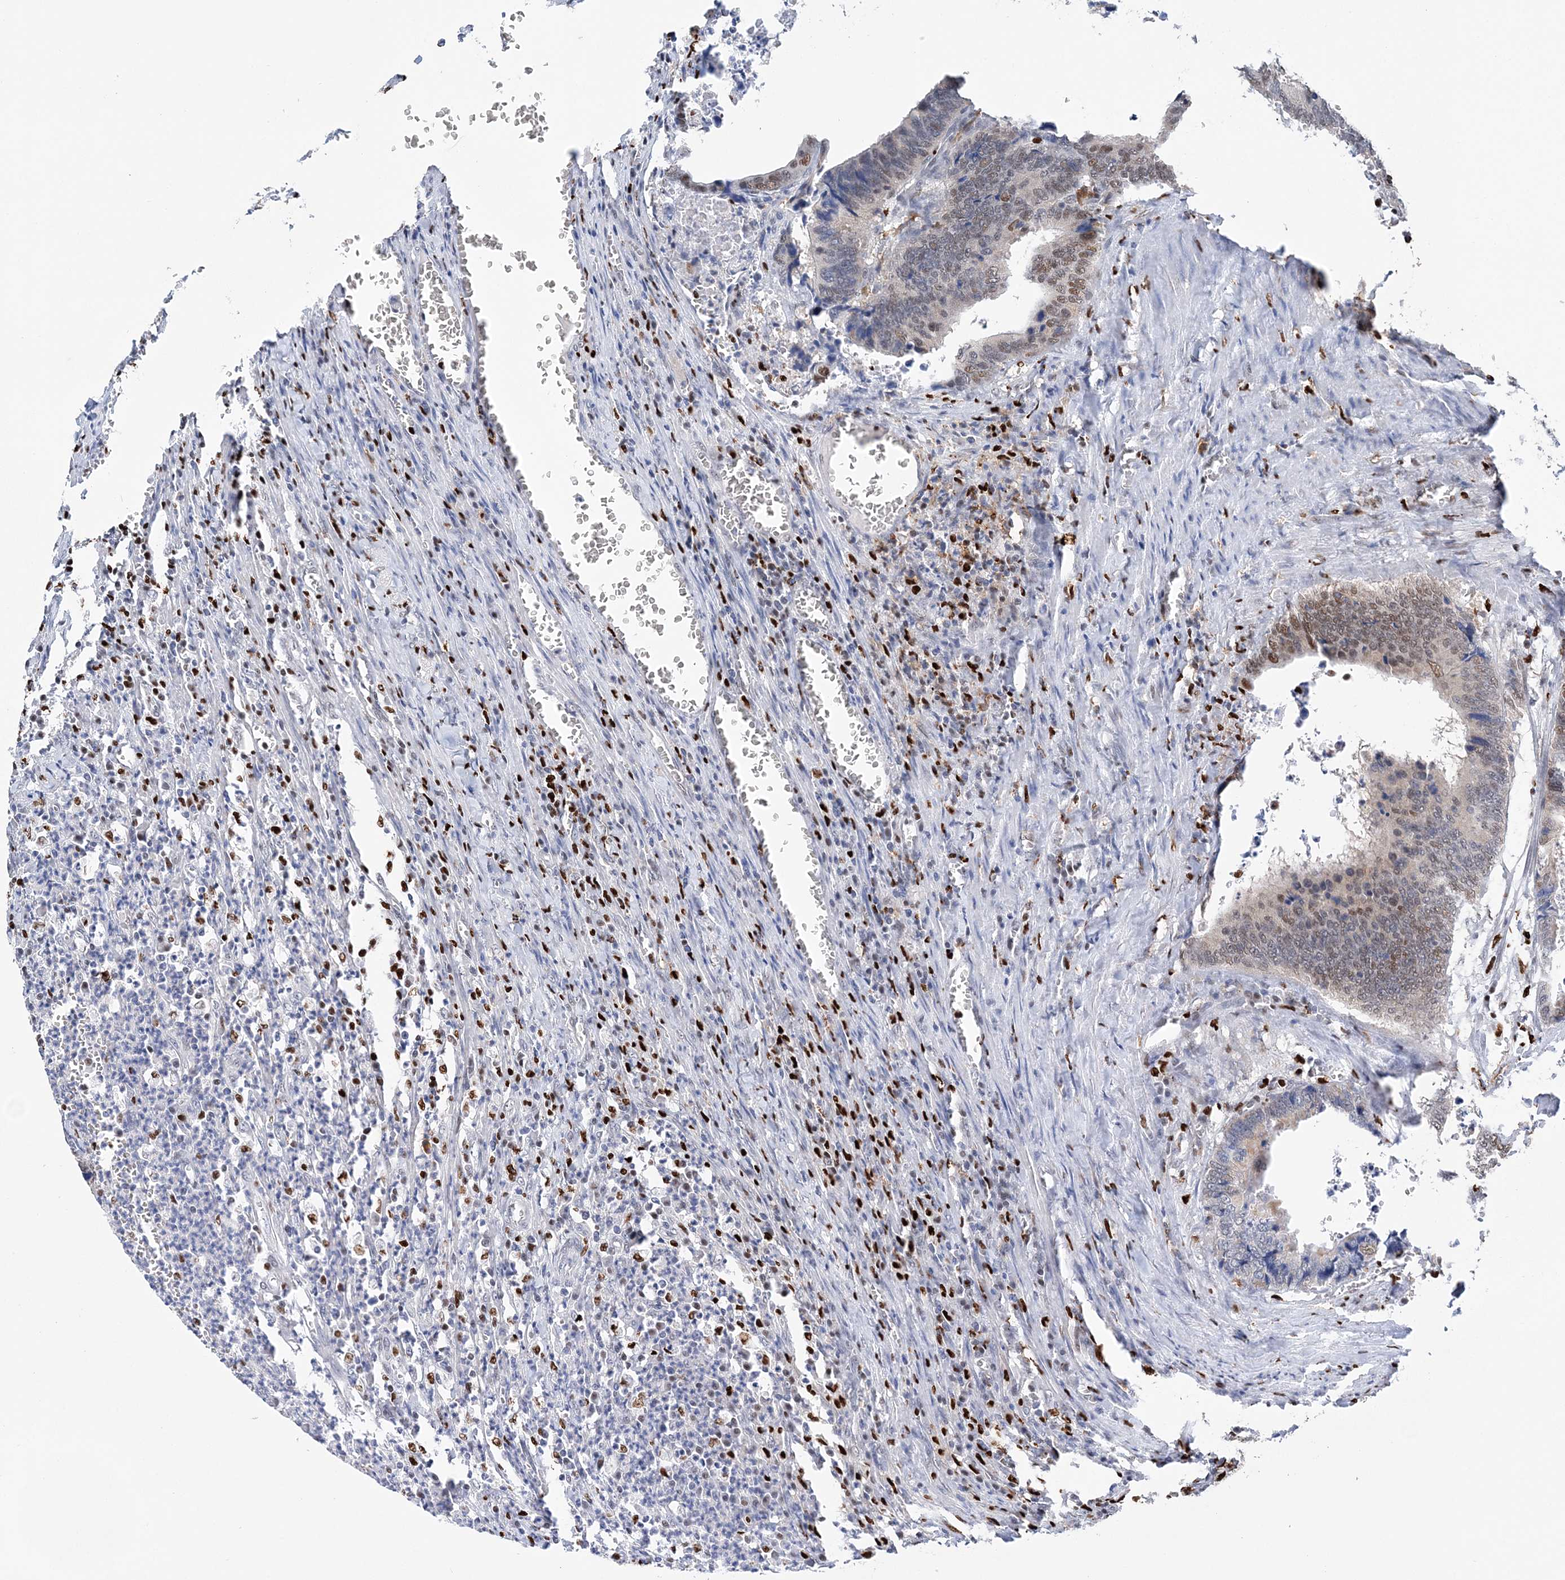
{"staining": {"intensity": "moderate", "quantity": "<25%", "location": "cytoplasmic/membranous"}, "tissue": "colorectal cancer", "cell_type": "Tumor cells", "image_type": "cancer", "snomed": [{"axis": "morphology", "description": "Adenocarcinoma, NOS"}, {"axis": "topography", "description": "Colon"}], "caption": "A low amount of moderate cytoplasmic/membranous expression is seen in approximately <25% of tumor cells in colorectal adenocarcinoma tissue. The staining is performed using DAB brown chromogen to label protein expression. The nuclei are counter-stained blue using hematoxylin.", "gene": "NIT2", "patient": {"sex": "male", "age": 72}}